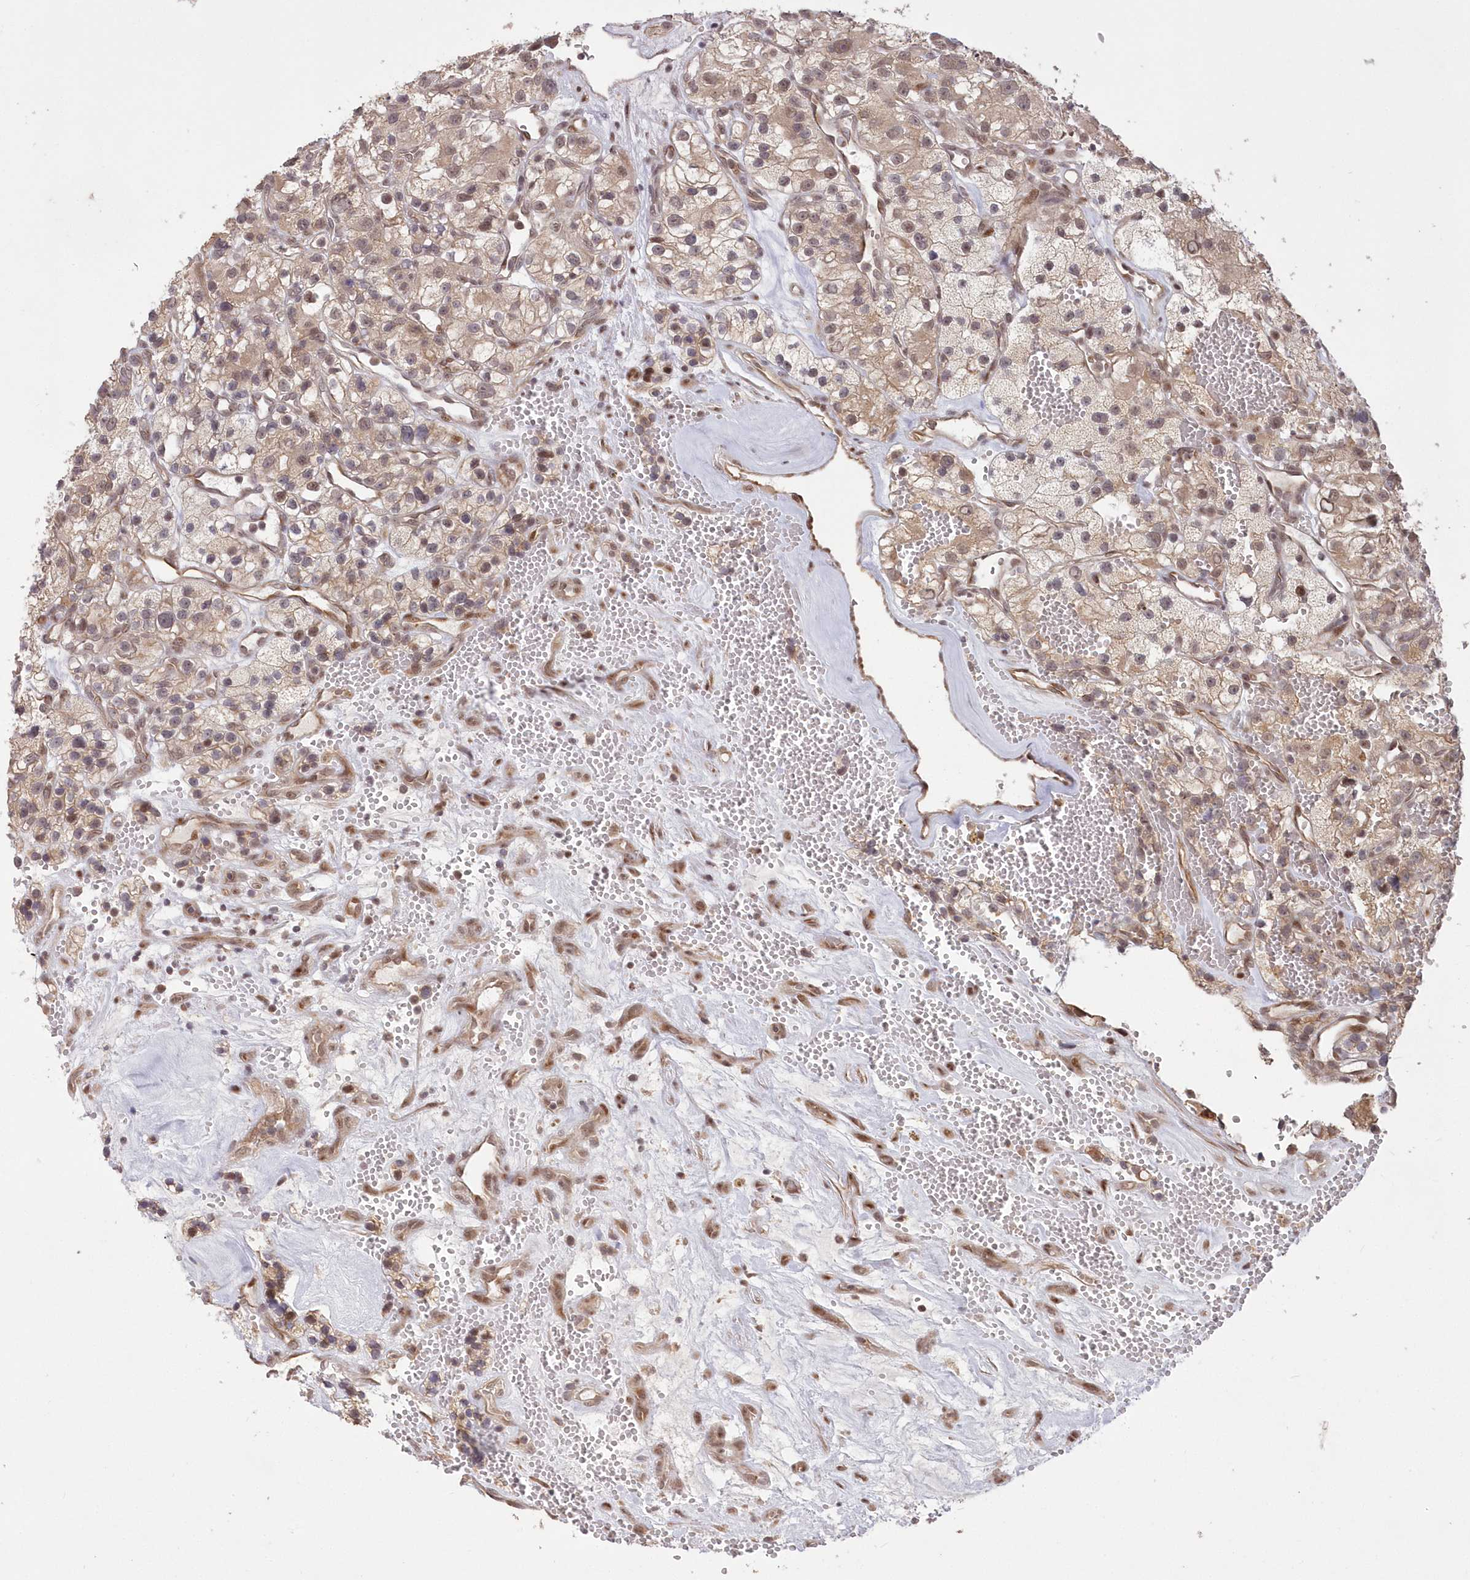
{"staining": {"intensity": "moderate", "quantity": ">75%", "location": "cytoplasmic/membranous"}, "tissue": "renal cancer", "cell_type": "Tumor cells", "image_type": "cancer", "snomed": [{"axis": "morphology", "description": "Adenocarcinoma, NOS"}, {"axis": "topography", "description": "Kidney"}], "caption": "Renal cancer (adenocarcinoma) stained for a protein demonstrates moderate cytoplasmic/membranous positivity in tumor cells.", "gene": "WBP1L", "patient": {"sex": "female", "age": 57}}